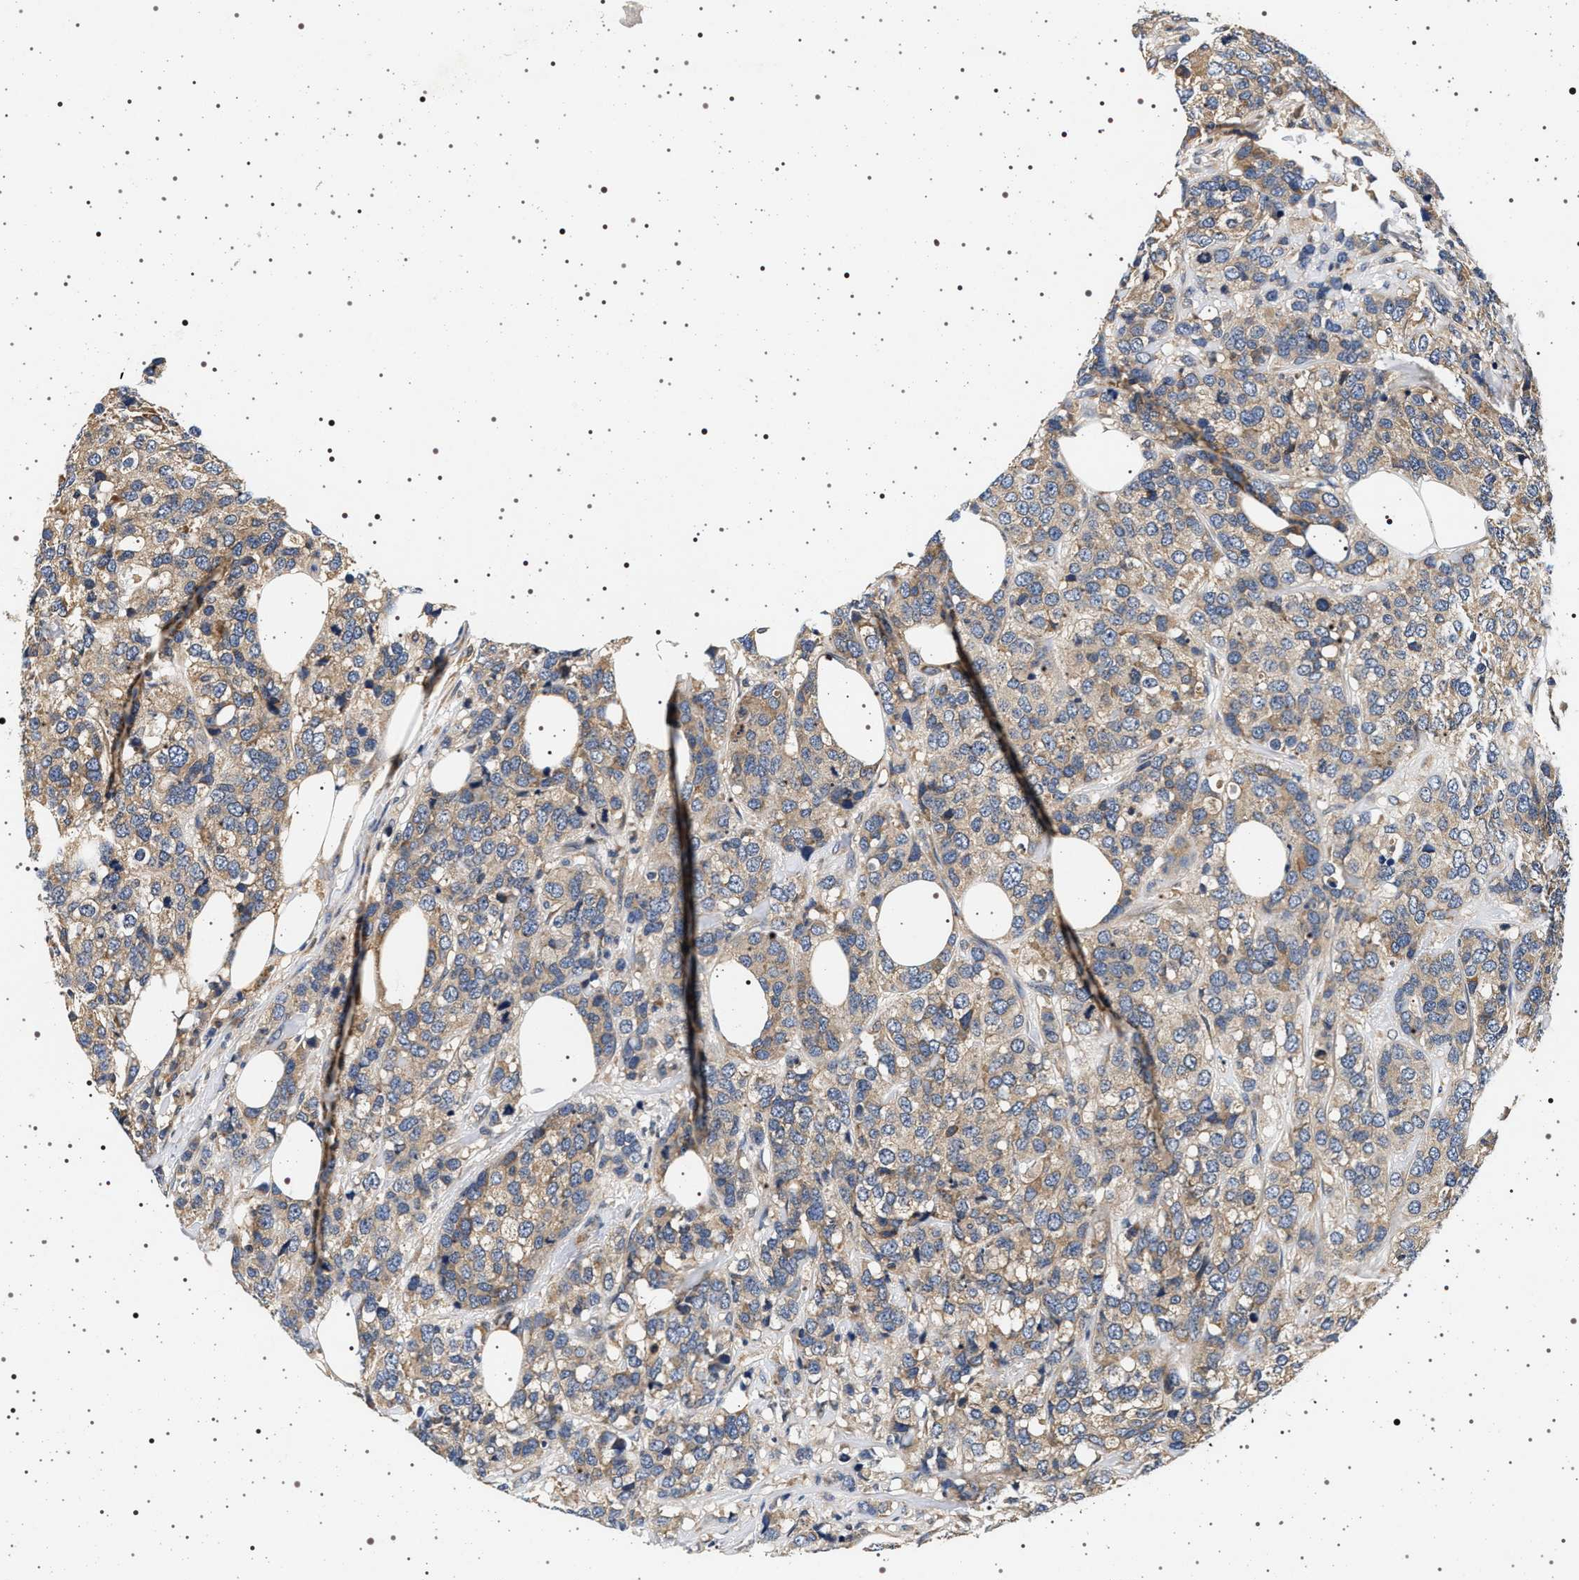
{"staining": {"intensity": "weak", "quantity": ">75%", "location": "cytoplasmic/membranous"}, "tissue": "breast cancer", "cell_type": "Tumor cells", "image_type": "cancer", "snomed": [{"axis": "morphology", "description": "Lobular carcinoma"}, {"axis": "topography", "description": "Breast"}], "caption": "Protein expression analysis of breast lobular carcinoma exhibits weak cytoplasmic/membranous positivity in approximately >75% of tumor cells.", "gene": "DCBLD2", "patient": {"sex": "female", "age": 59}}